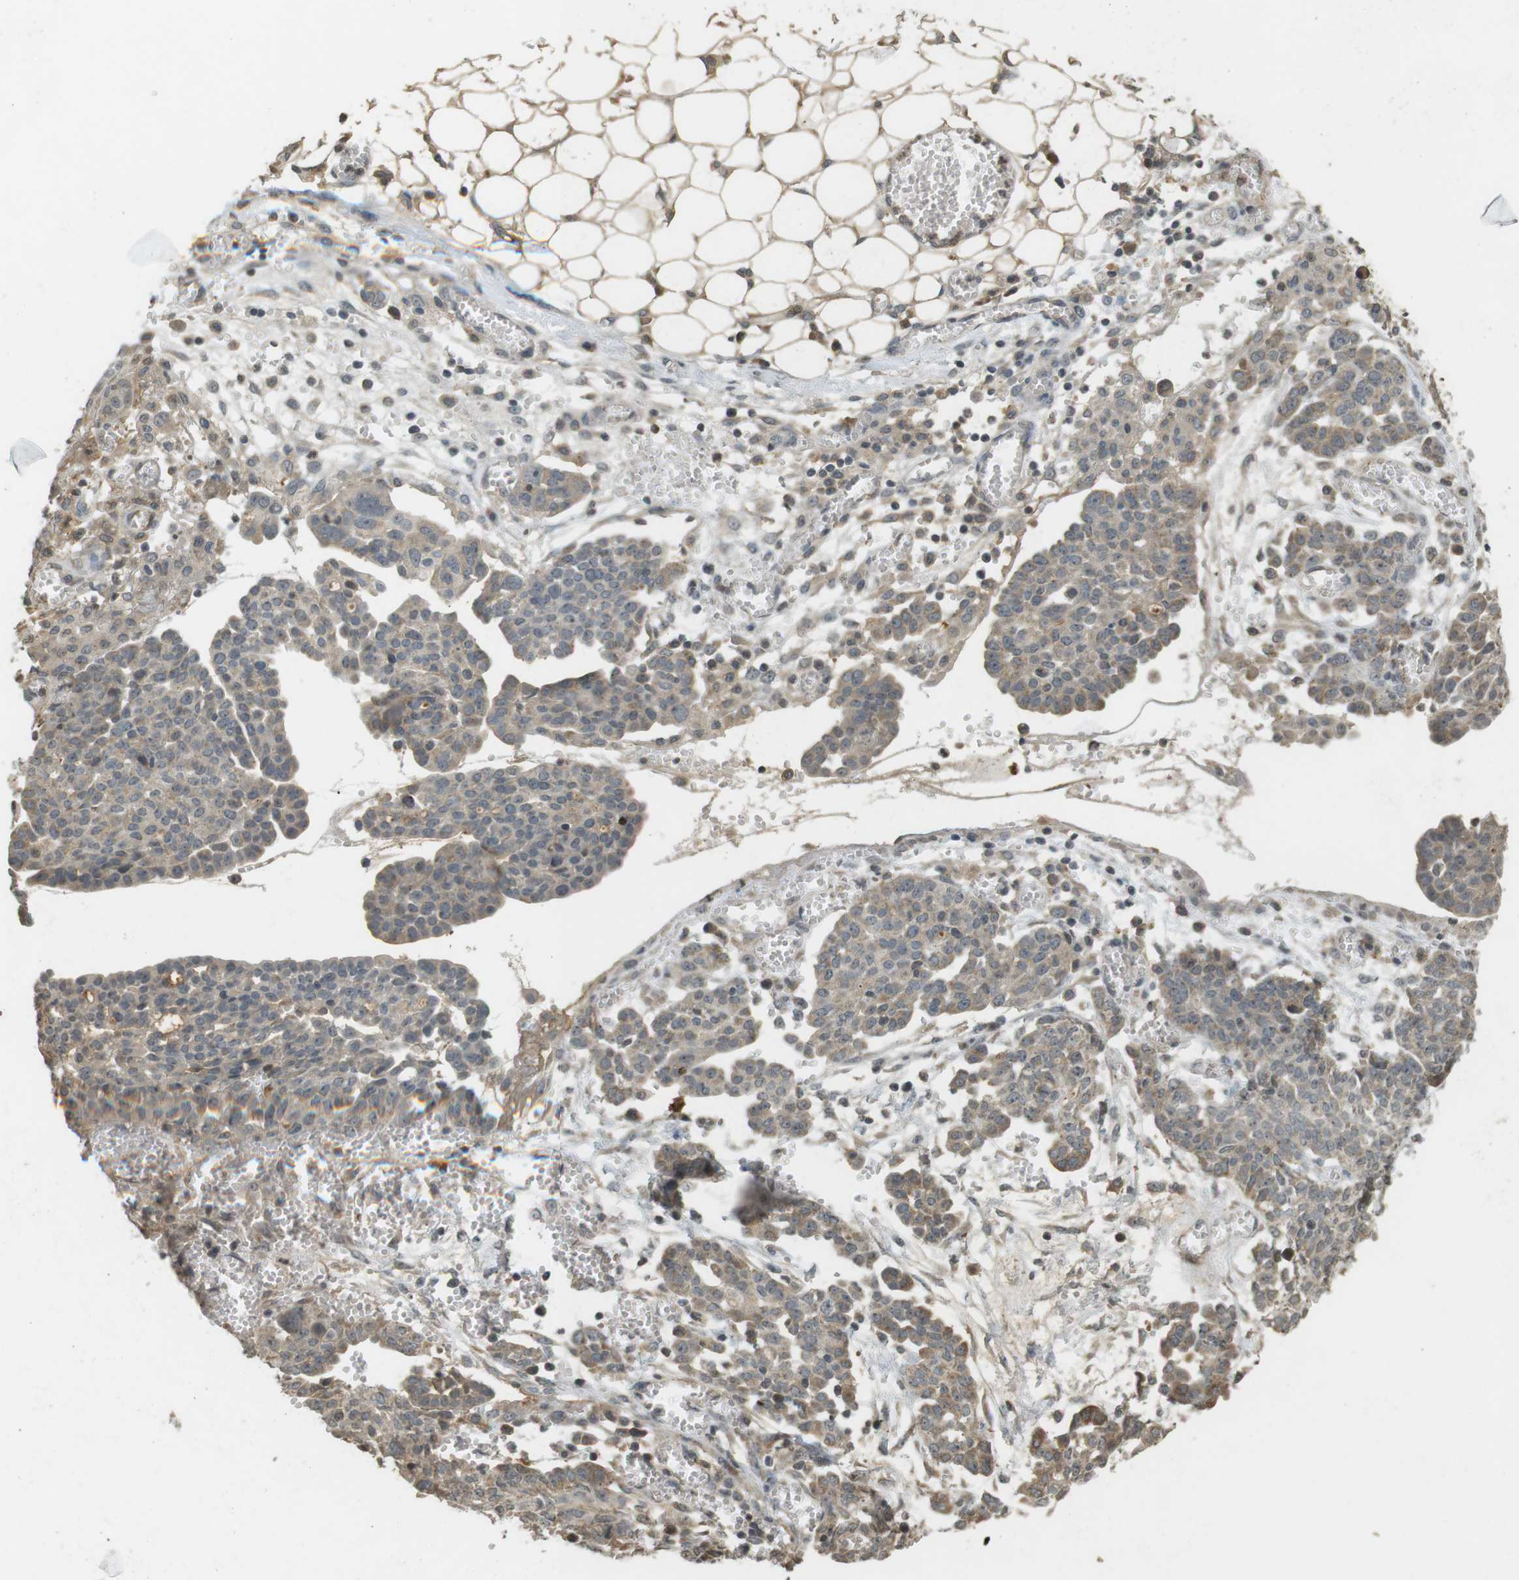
{"staining": {"intensity": "weak", "quantity": ">75%", "location": "cytoplasmic/membranous"}, "tissue": "ovarian cancer", "cell_type": "Tumor cells", "image_type": "cancer", "snomed": [{"axis": "morphology", "description": "Cystadenocarcinoma, serous, NOS"}, {"axis": "topography", "description": "Soft tissue"}, {"axis": "topography", "description": "Ovary"}], "caption": "Immunohistochemical staining of ovarian cancer shows low levels of weak cytoplasmic/membranous protein positivity in about >75% of tumor cells.", "gene": "SRR", "patient": {"sex": "female", "age": 57}}